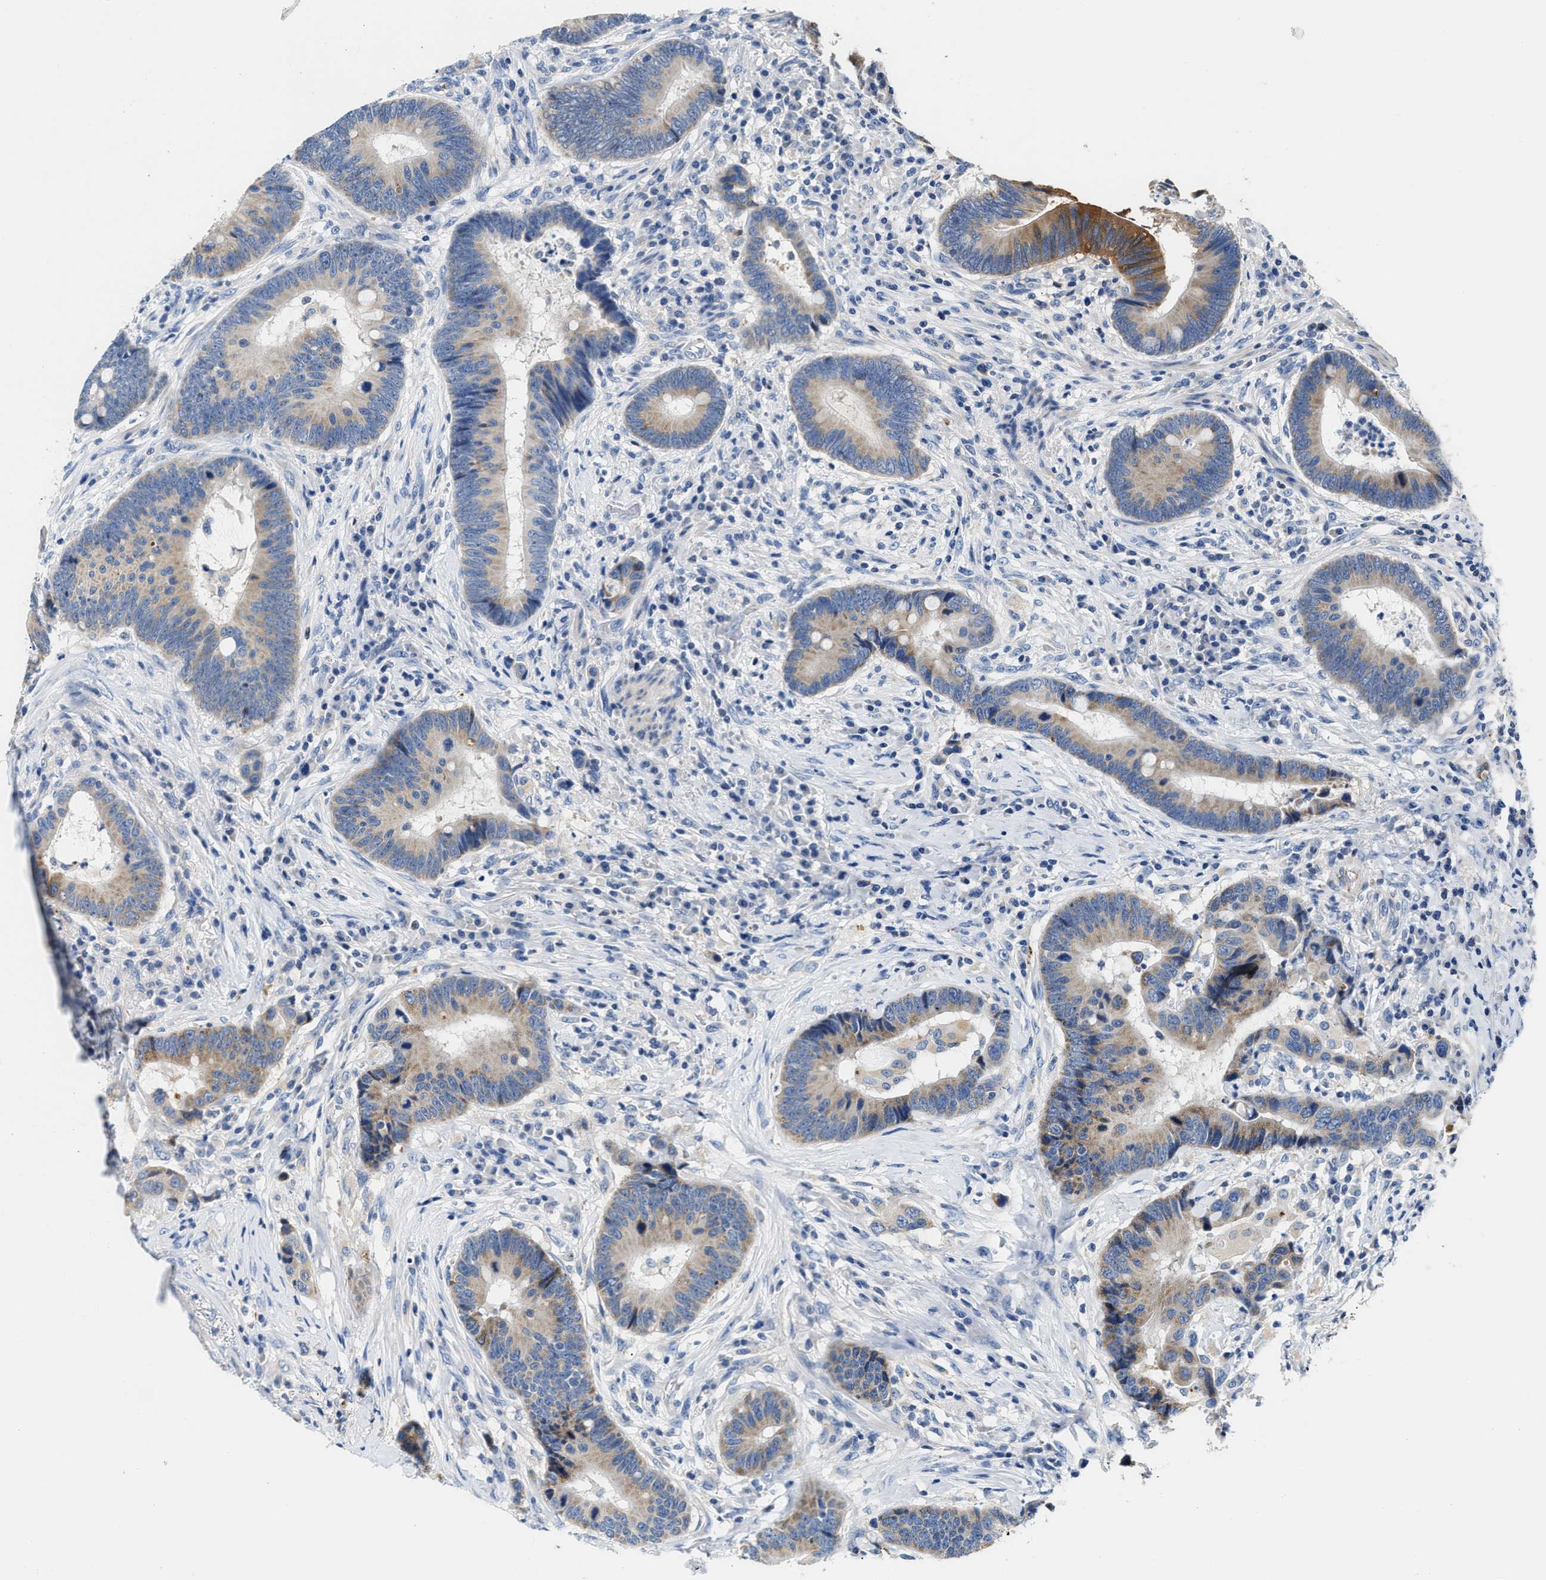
{"staining": {"intensity": "moderate", "quantity": "<25%", "location": "cytoplasmic/membranous"}, "tissue": "colorectal cancer", "cell_type": "Tumor cells", "image_type": "cancer", "snomed": [{"axis": "morphology", "description": "Adenocarcinoma, NOS"}, {"axis": "topography", "description": "Rectum"}, {"axis": "topography", "description": "Anal"}], "caption": "Immunohistochemistry (IHC) staining of colorectal adenocarcinoma, which shows low levels of moderate cytoplasmic/membranous expression in about <25% of tumor cells indicating moderate cytoplasmic/membranous protein staining. The staining was performed using DAB (brown) for protein detection and nuclei were counterstained in hematoxylin (blue).", "gene": "TUT7", "patient": {"sex": "female", "age": 89}}